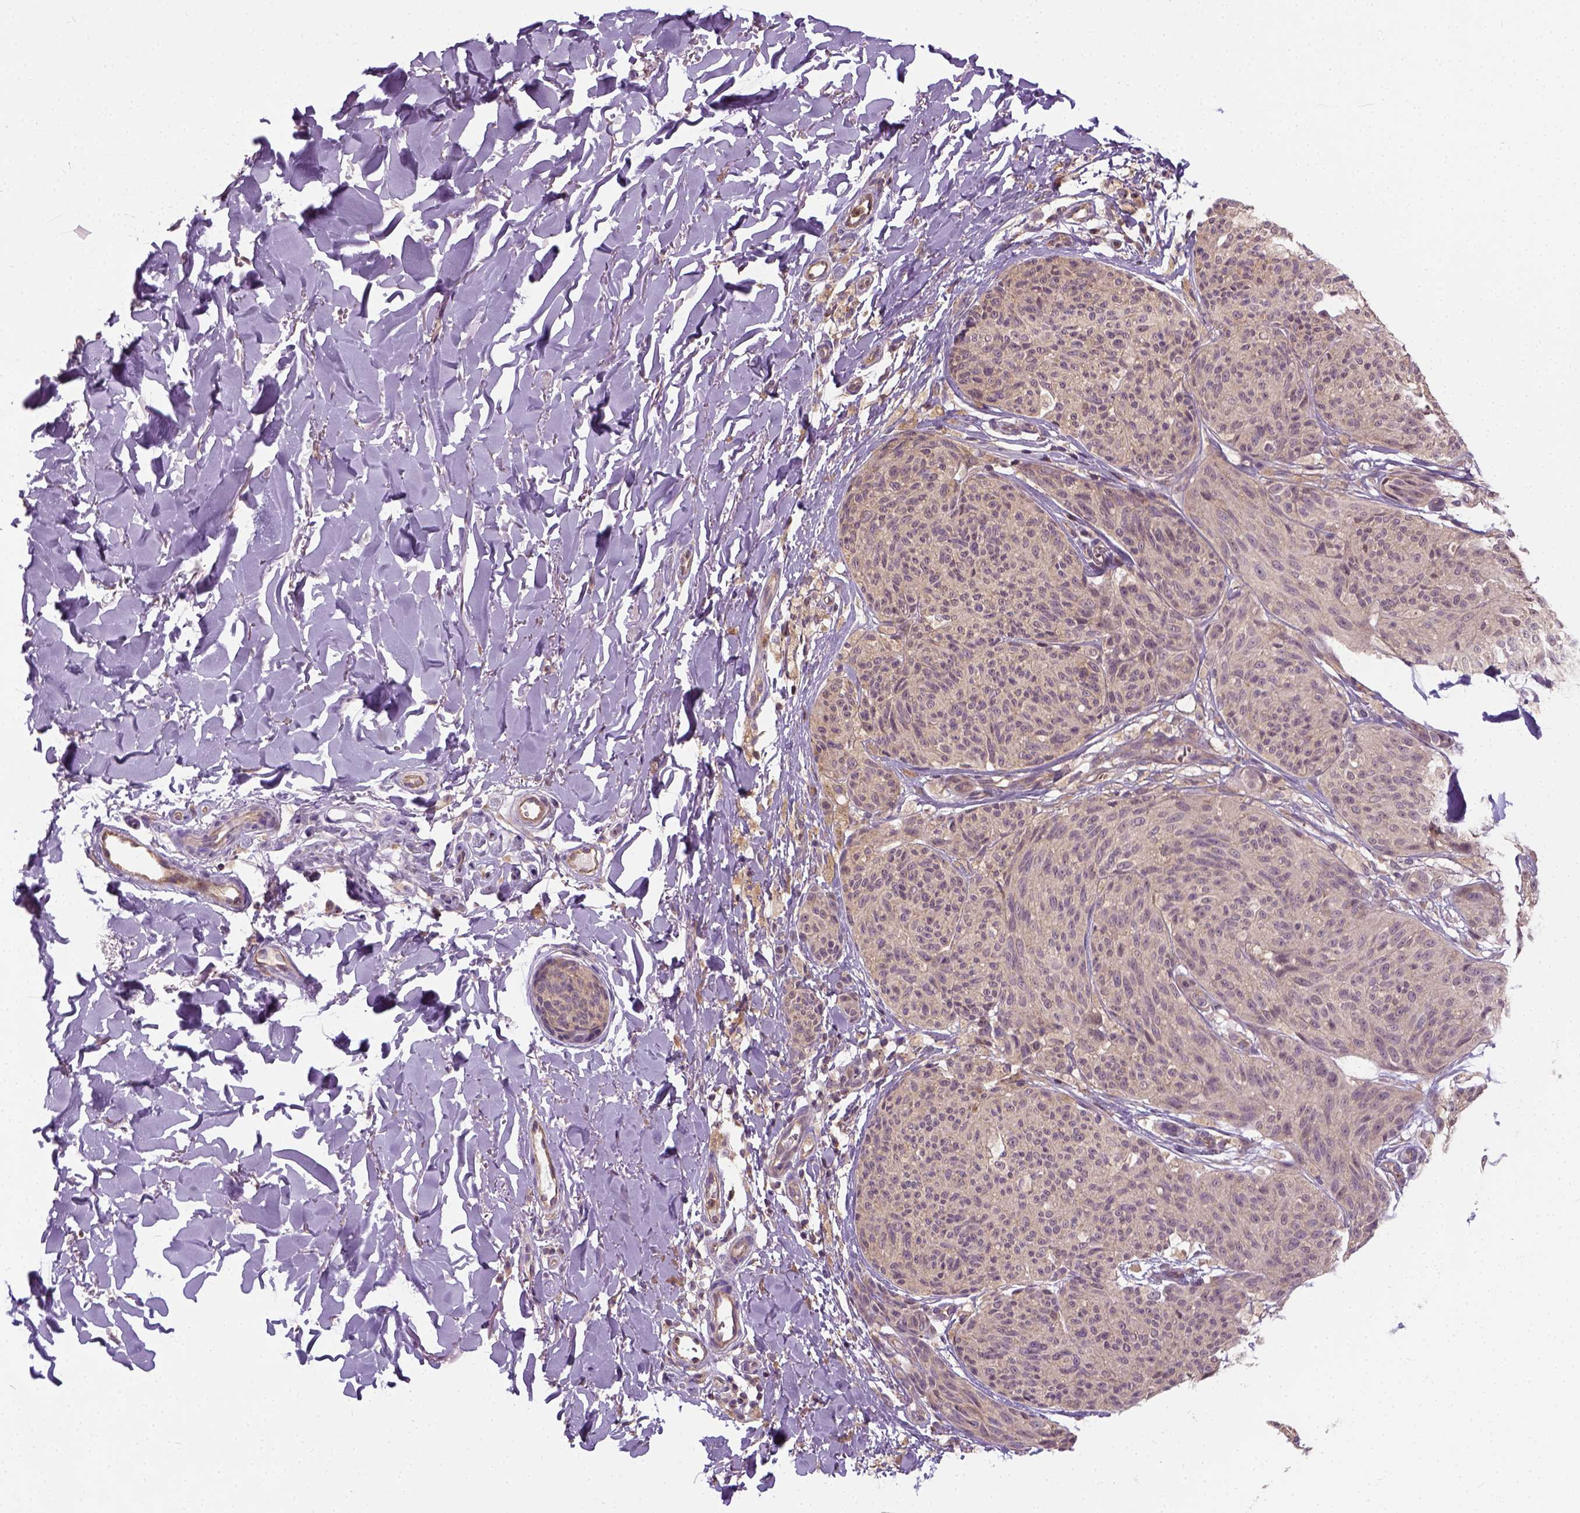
{"staining": {"intensity": "weak", "quantity": ">75%", "location": "cytoplasmic/membranous,nuclear"}, "tissue": "melanoma", "cell_type": "Tumor cells", "image_type": "cancer", "snomed": [{"axis": "morphology", "description": "Malignant melanoma, NOS"}, {"axis": "topography", "description": "Skin"}], "caption": "Immunohistochemical staining of human melanoma shows weak cytoplasmic/membranous and nuclear protein expression in about >75% of tumor cells. The protein of interest is shown in brown color, while the nuclei are stained blue.", "gene": "CRACR2A", "patient": {"sex": "female", "age": 87}}